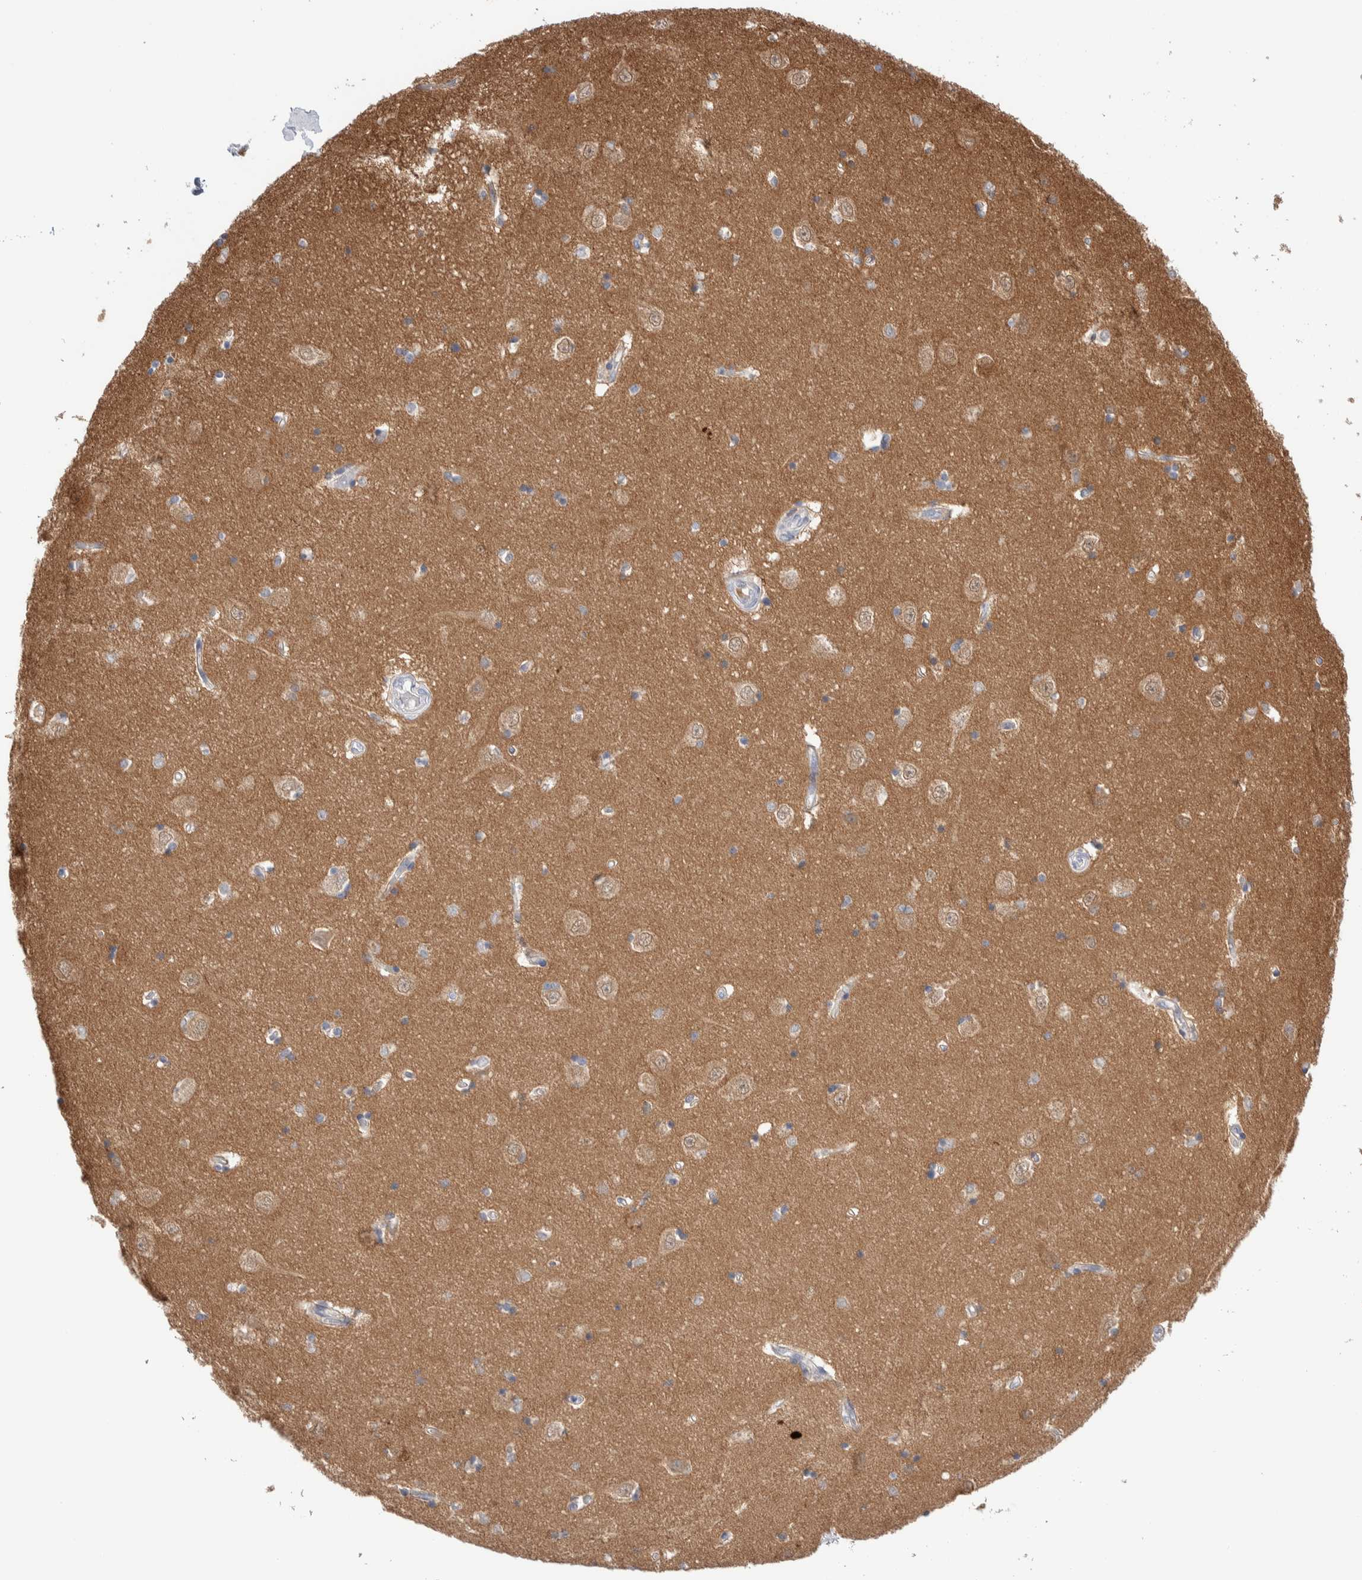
{"staining": {"intensity": "weak", "quantity": "<25%", "location": "cytoplasmic/membranous"}, "tissue": "hippocampus", "cell_type": "Glial cells", "image_type": "normal", "snomed": [{"axis": "morphology", "description": "Normal tissue, NOS"}, {"axis": "topography", "description": "Hippocampus"}], "caption": "This photomicrograph is of benign hippocampus stained with immunohistochemistry to label a protein in brown with the nuclei are counter-stained blue. There is no staining in glial cells. (Immunohistochemistry (ihc), brightfield microscopy, high magnification).", "gene": "GDA", "patient": {"sex": "male", "age": 45}}